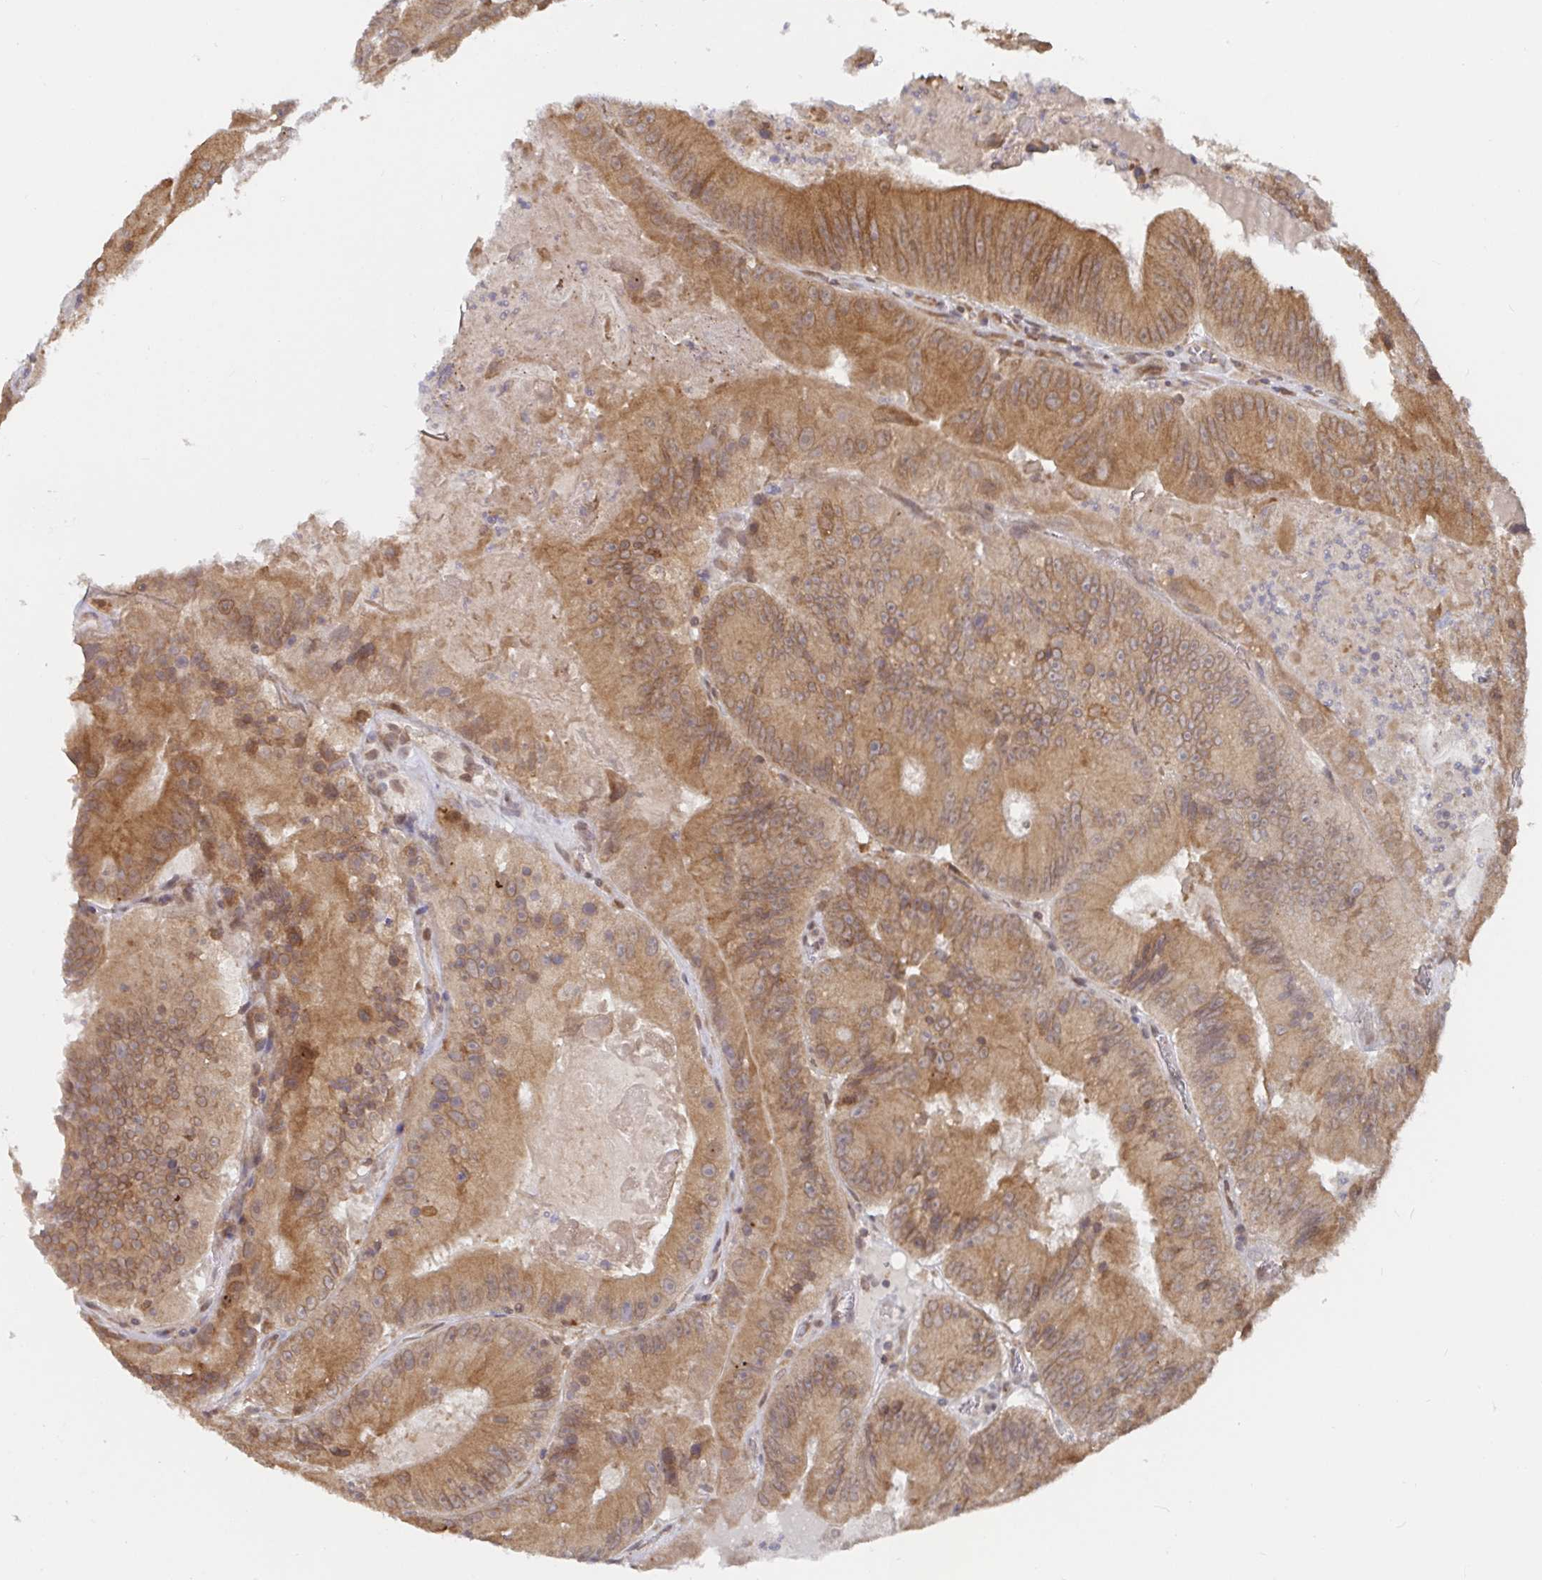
{"staining": {"intensity": "moderate", "quantity": ">75%", "location": "cytoplasmic/membranous"}, "tissue": "colorectal cancer", "cell_type": "Tumor cells", "image_type": "cancer", "snomed": [{"axis": "morphology", "description": "Adenocarcinoma, NOS"}, {"axis": "topography", "description": "Colon"}], "caption": "Brown immunohistochemical staining in human colorectal cancer (adenocarcinoma) demonstrates moderate cytoplasmic/membranous expression in about >75% of tumor cells.", "gene": "ALG1", "patient": {"sex": "female", "age": 86}}